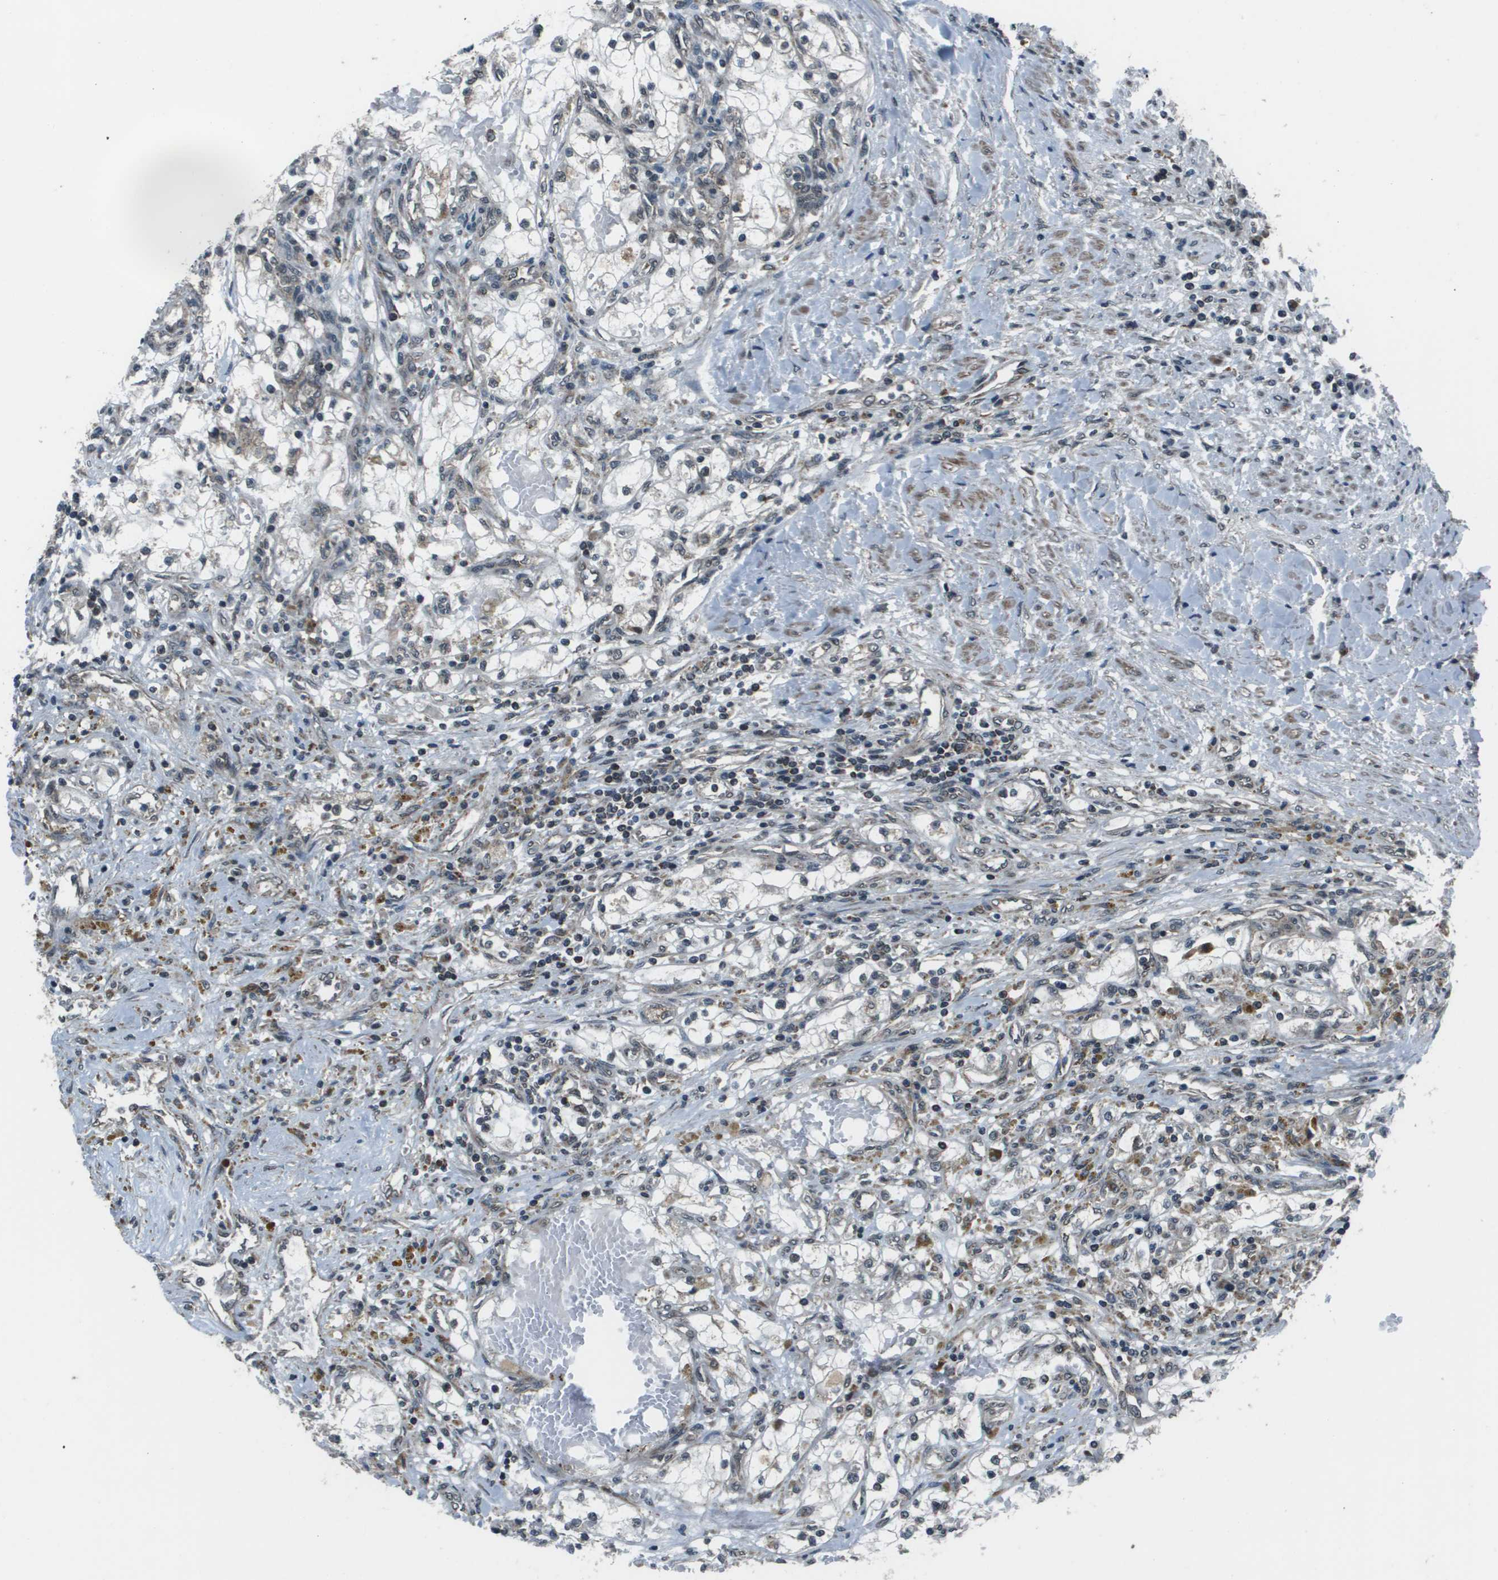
{"staining": {"intensity": "weak", "quantity": "25%-75%", "location": "cytoplasmic/membranous"}, "tissue": "renal cancer", "cell_type": "Tumor cells", "image_type": "cancer", "snomed": [{"axis": "morphology", "description": "Adenocarcinoma, NOS"}, {"axis": "topography", "description": "Kidney"}], "caption": "A histopathology image of human renal cancer (adenocarcinoma) stained for a protein reveals weak cytoplasmic/membranous brown staining in tumor cells.", "gene": "PPFIA1", "patient": {"sex": "male", "age": 68}}